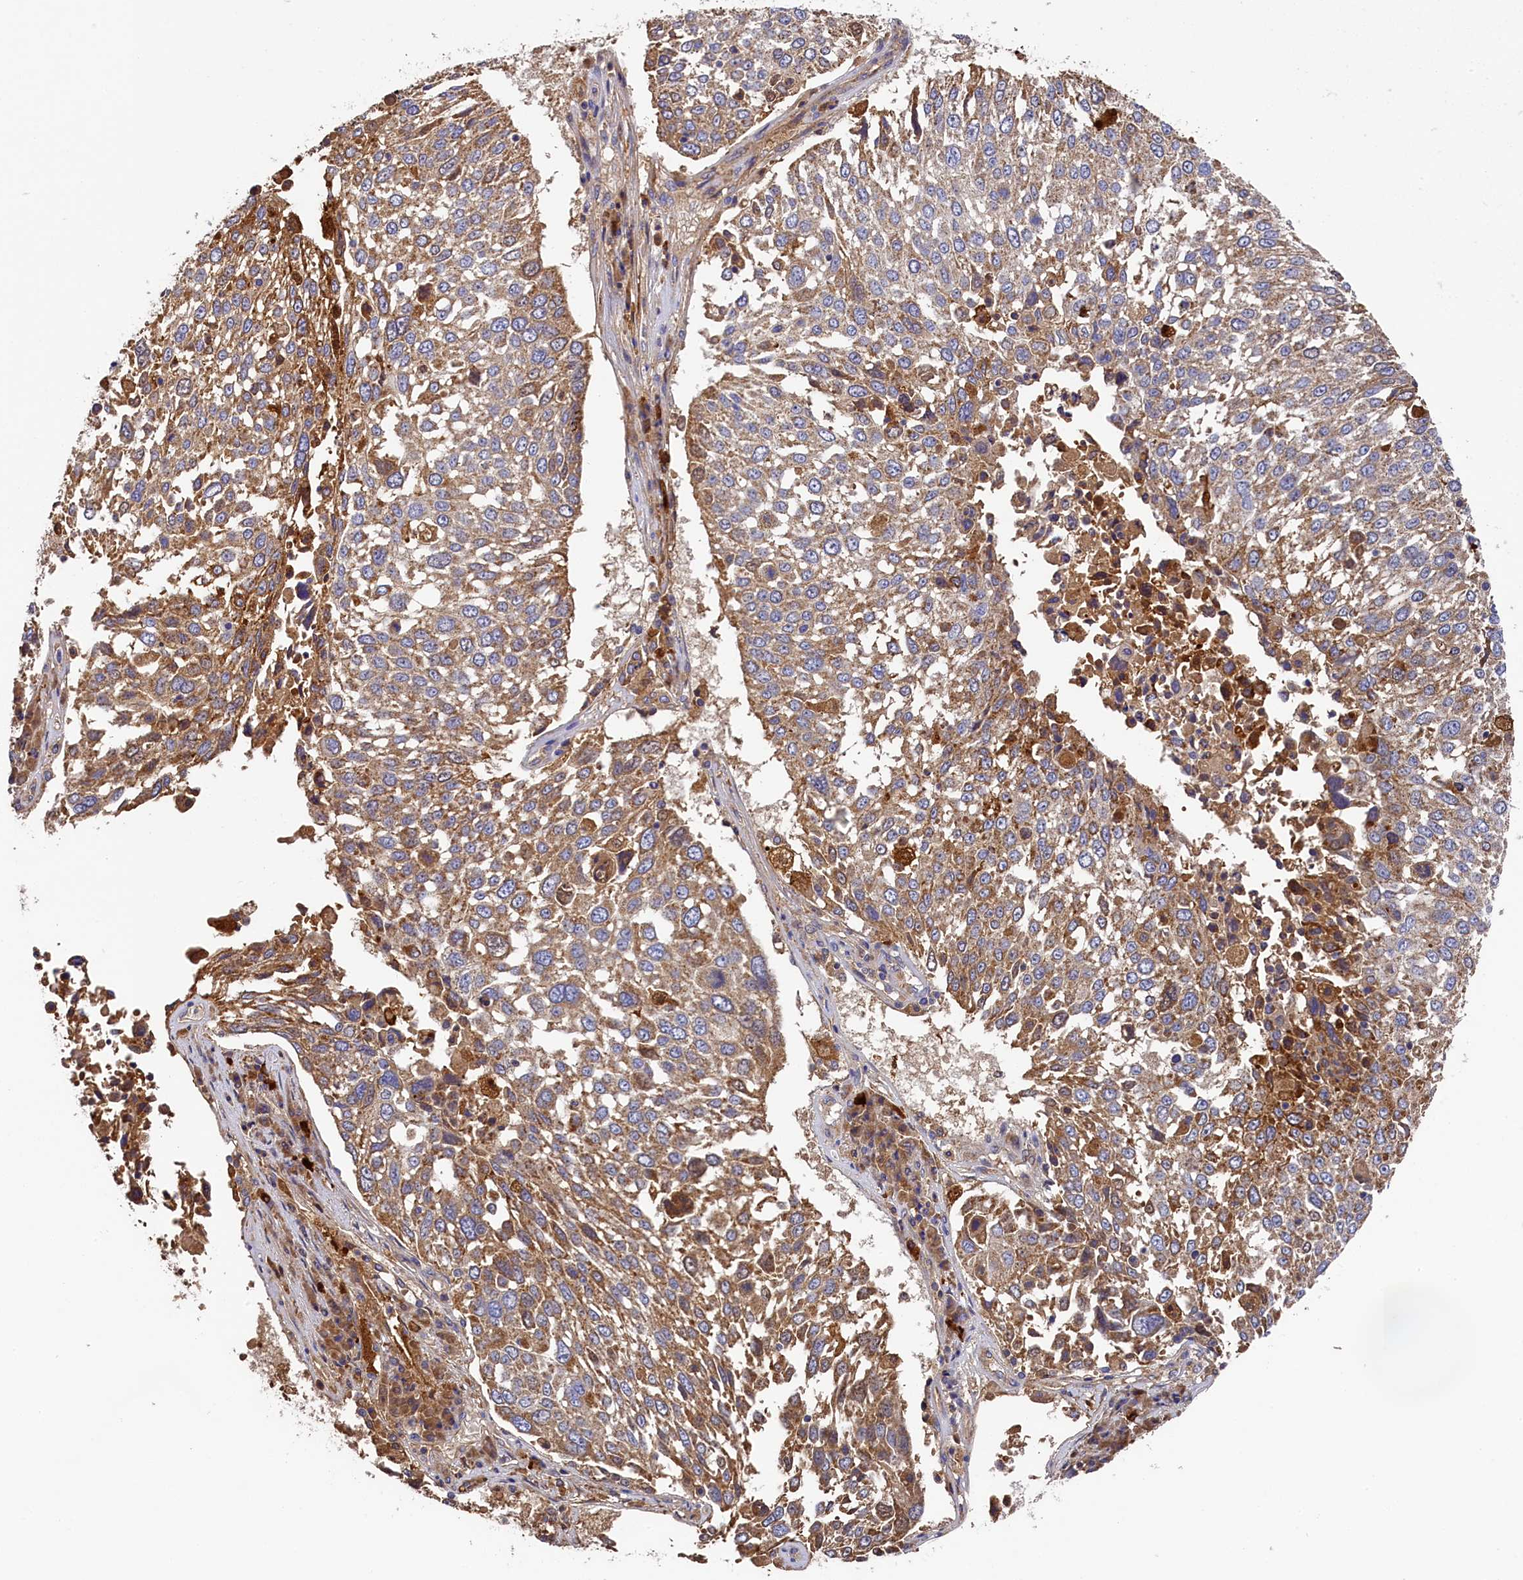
{"staining": {"intensity": "moderate", "quantity": ">75%", "location": "cytoplasmic/membranous"}, "tissue": "lung cancer", "cell_type": "Tumor cells", "image_type": "cancer", "snomed": [{"axis": "morphology", "description": "Squamous cell carcinoma, NOS"}, {"axis": "topography", "description": "Lung"}], "caption": "The histopathology image shows immunohistochemical staining of squamous cell carcinoma (lung). There is moderate cytoplasmic/membranous expression is identified in approximately >75% of tumor cells. (brown staining indicates protein expression, while blue staining denotes nuclei).", "gene": "SEC31B", "patient": {"sex": "male", "age": 65}}